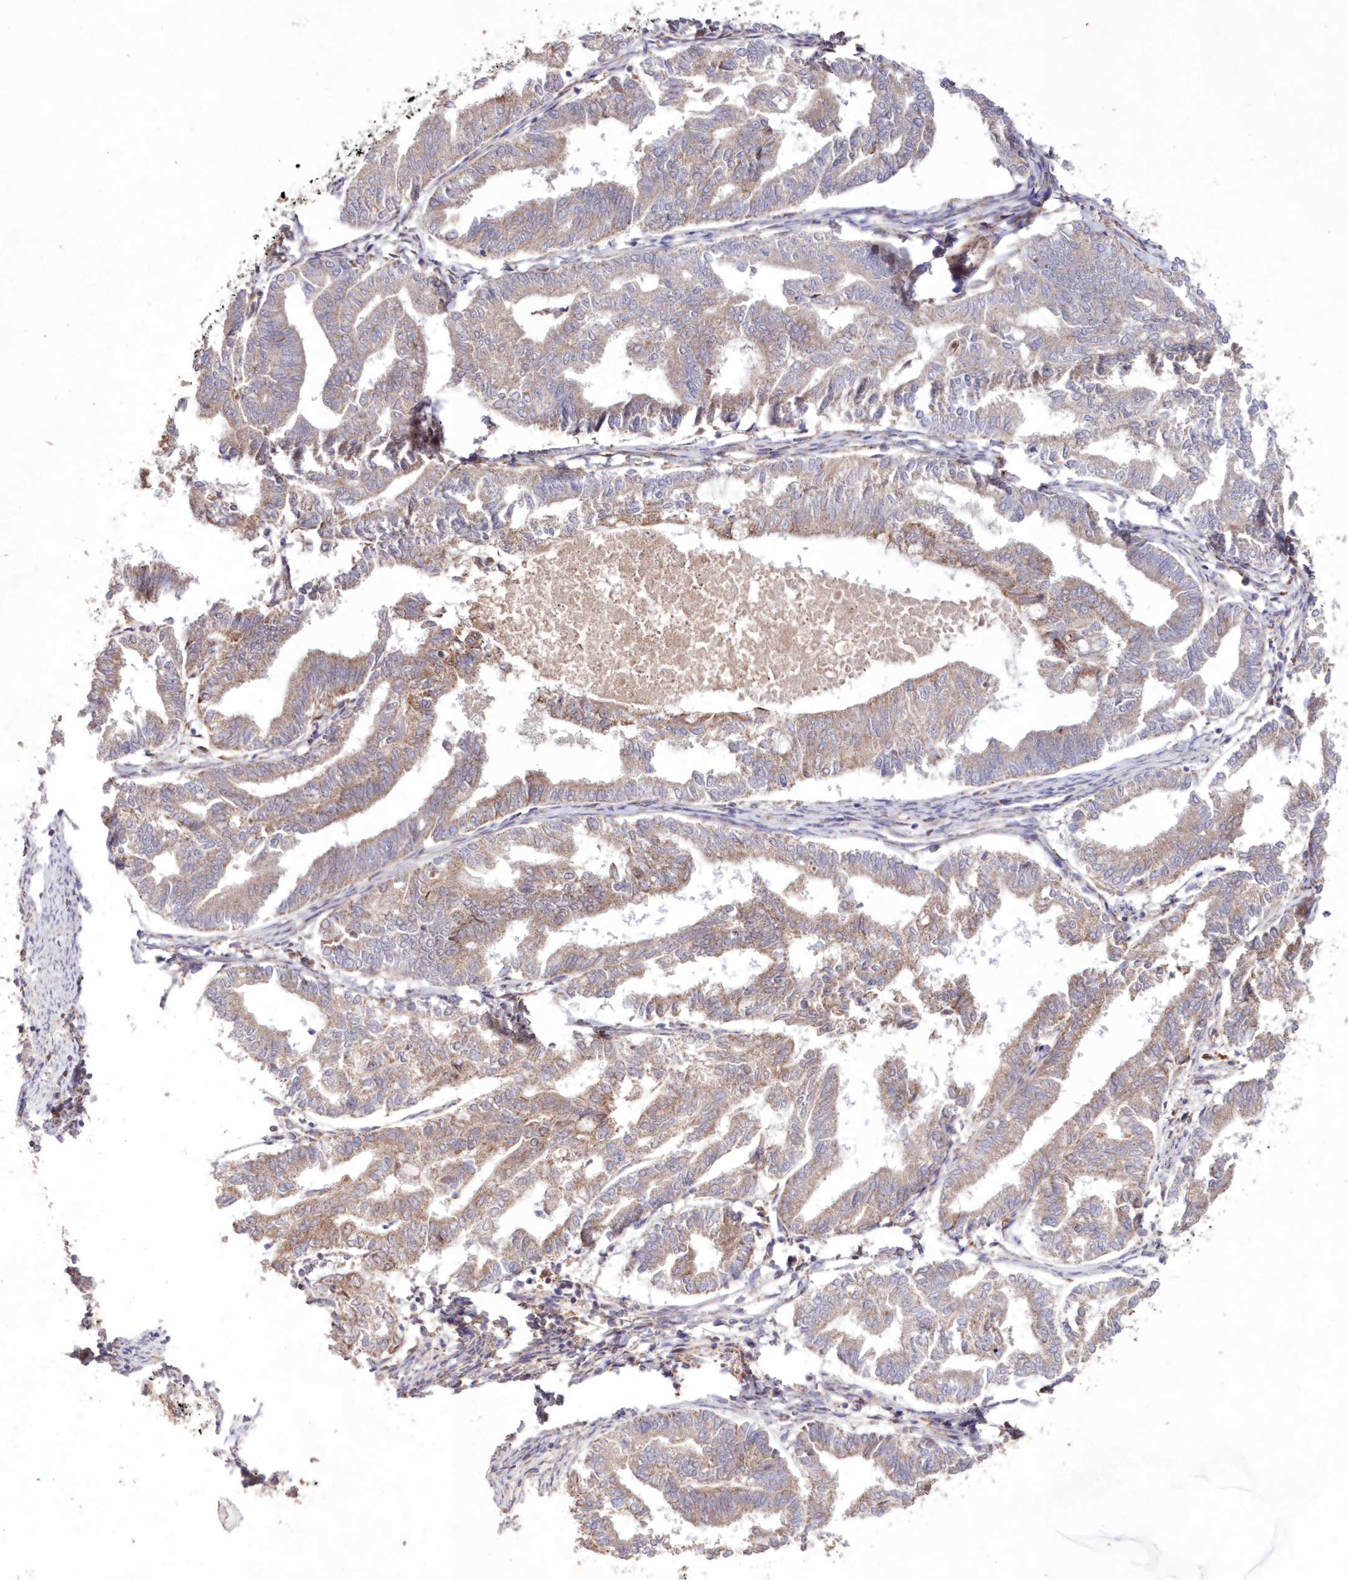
{"staining": {"intensity": "moderate", "quantity": "<25%", "location": "cytoplasmic/membranous"}, "tissue": "endometrial cancer", "cell_type": "Tumor cells", "image_type": "cancer", "snomed": [{"axis": "morphology", "description": "Adenocarcinoma, NOS"}, {"axis": "topography", "description": "Endometrium"}], "caption": "Endometrial cancer was stained to show a protein in brown. There is low levels of moderate cytoplasmic/membranous positivity in approximately <25% of tumor cells.", "gene": "HADHB", "patient": {"sex": "female", "age": 79}}